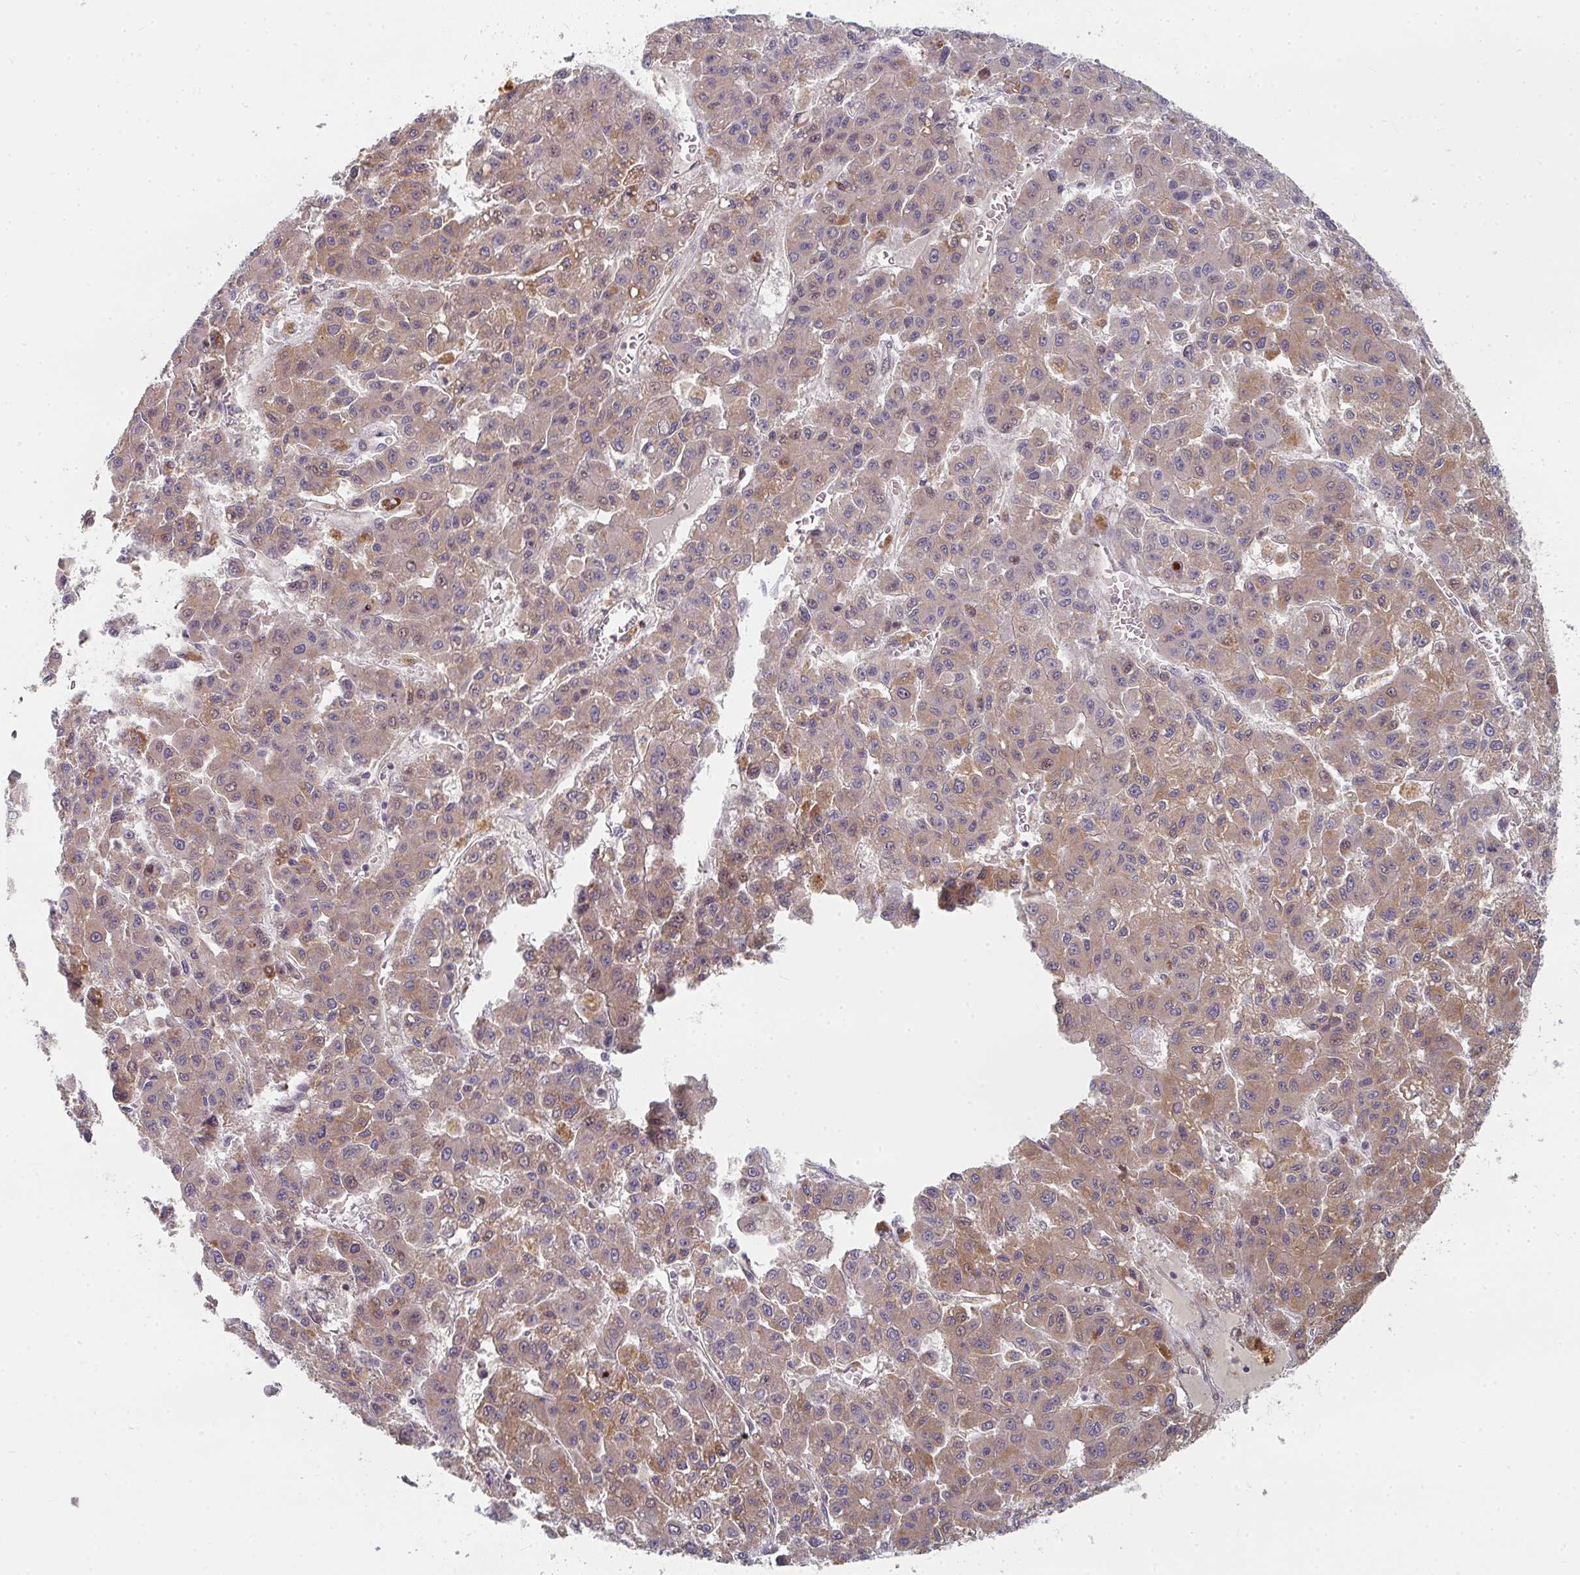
{"staining": {"intensity": "moderate", "quantity": ">75%", "location": "cytoplasmic/membranous,nuclear"}, "tissue": "liver cancer", "cell_type": "Tumor cells", "image_type": "cancer", "snomed": [{"axis": "morphology", "description": "Carcinoma, Hepatocellular, NOS"}, {"axis": "topography", "description": "Liver"}], "caption": "Hepatocellular carcinoma (liver) stained with a protein marker reveals moderate staining in tumor cells.", "gene": "RHEBL1", "patient": {"sex": "male", "age": 70}}